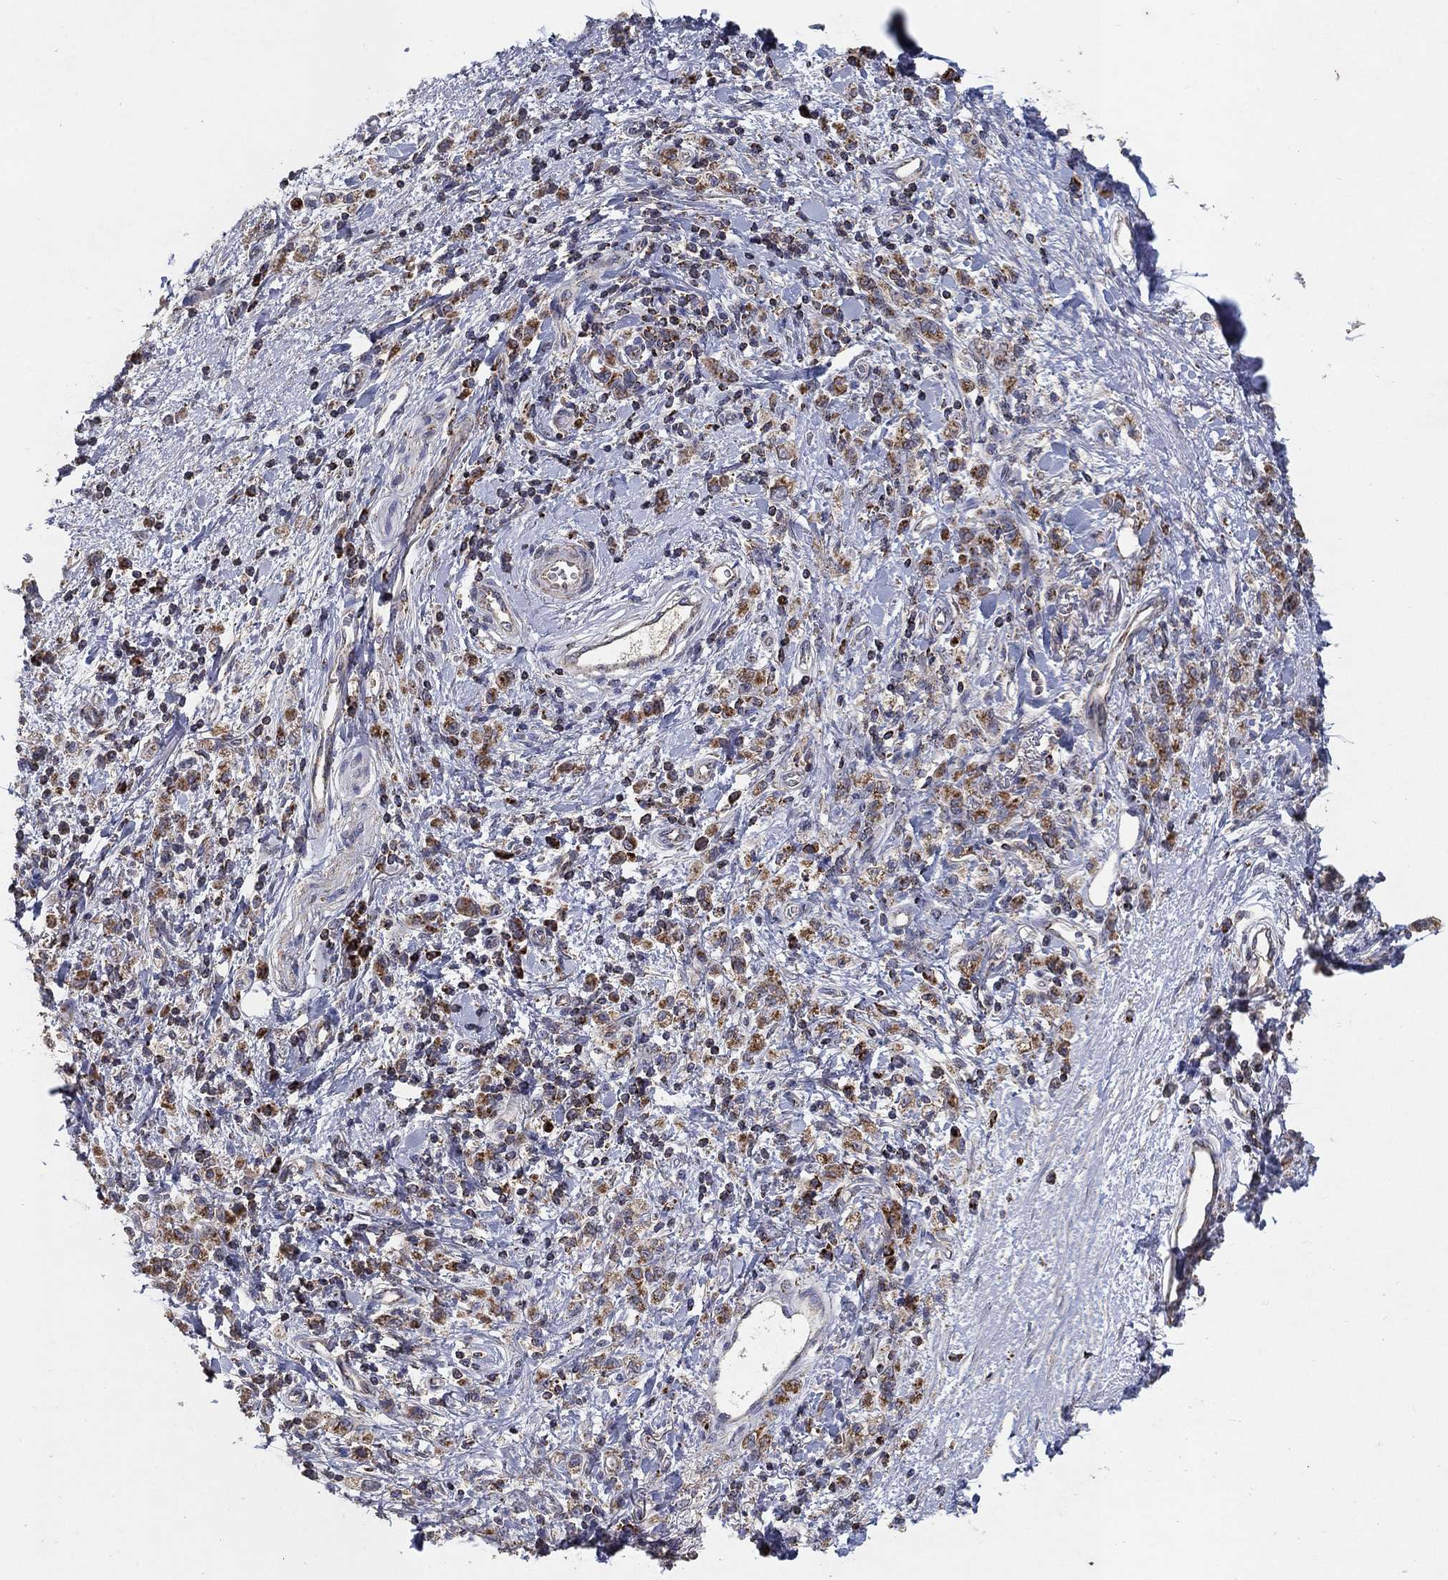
{"staining": {"intensity": "moderate", "quantity": ">75%", "location": "cytoplasmic/membranous"}, "tissue": "stomach cancer", "cell_type": "Tumor cells", "image_type": "cancer", "snomed": [{"axis": "morphology", "description": "Adenocarcinoma, NOS"}, {"axis": "topography", "description": "Stomach"}], "caption": "Immunohistochemistry (IHC) of human stomach cancer (adenocarcinoma) exhibits medium levels of moderate cytoplasmic/membranous staining in approximately >75% of tumor cells.", "gene": "GPSM1", "patient": {"sex": "male", "age": 77}}